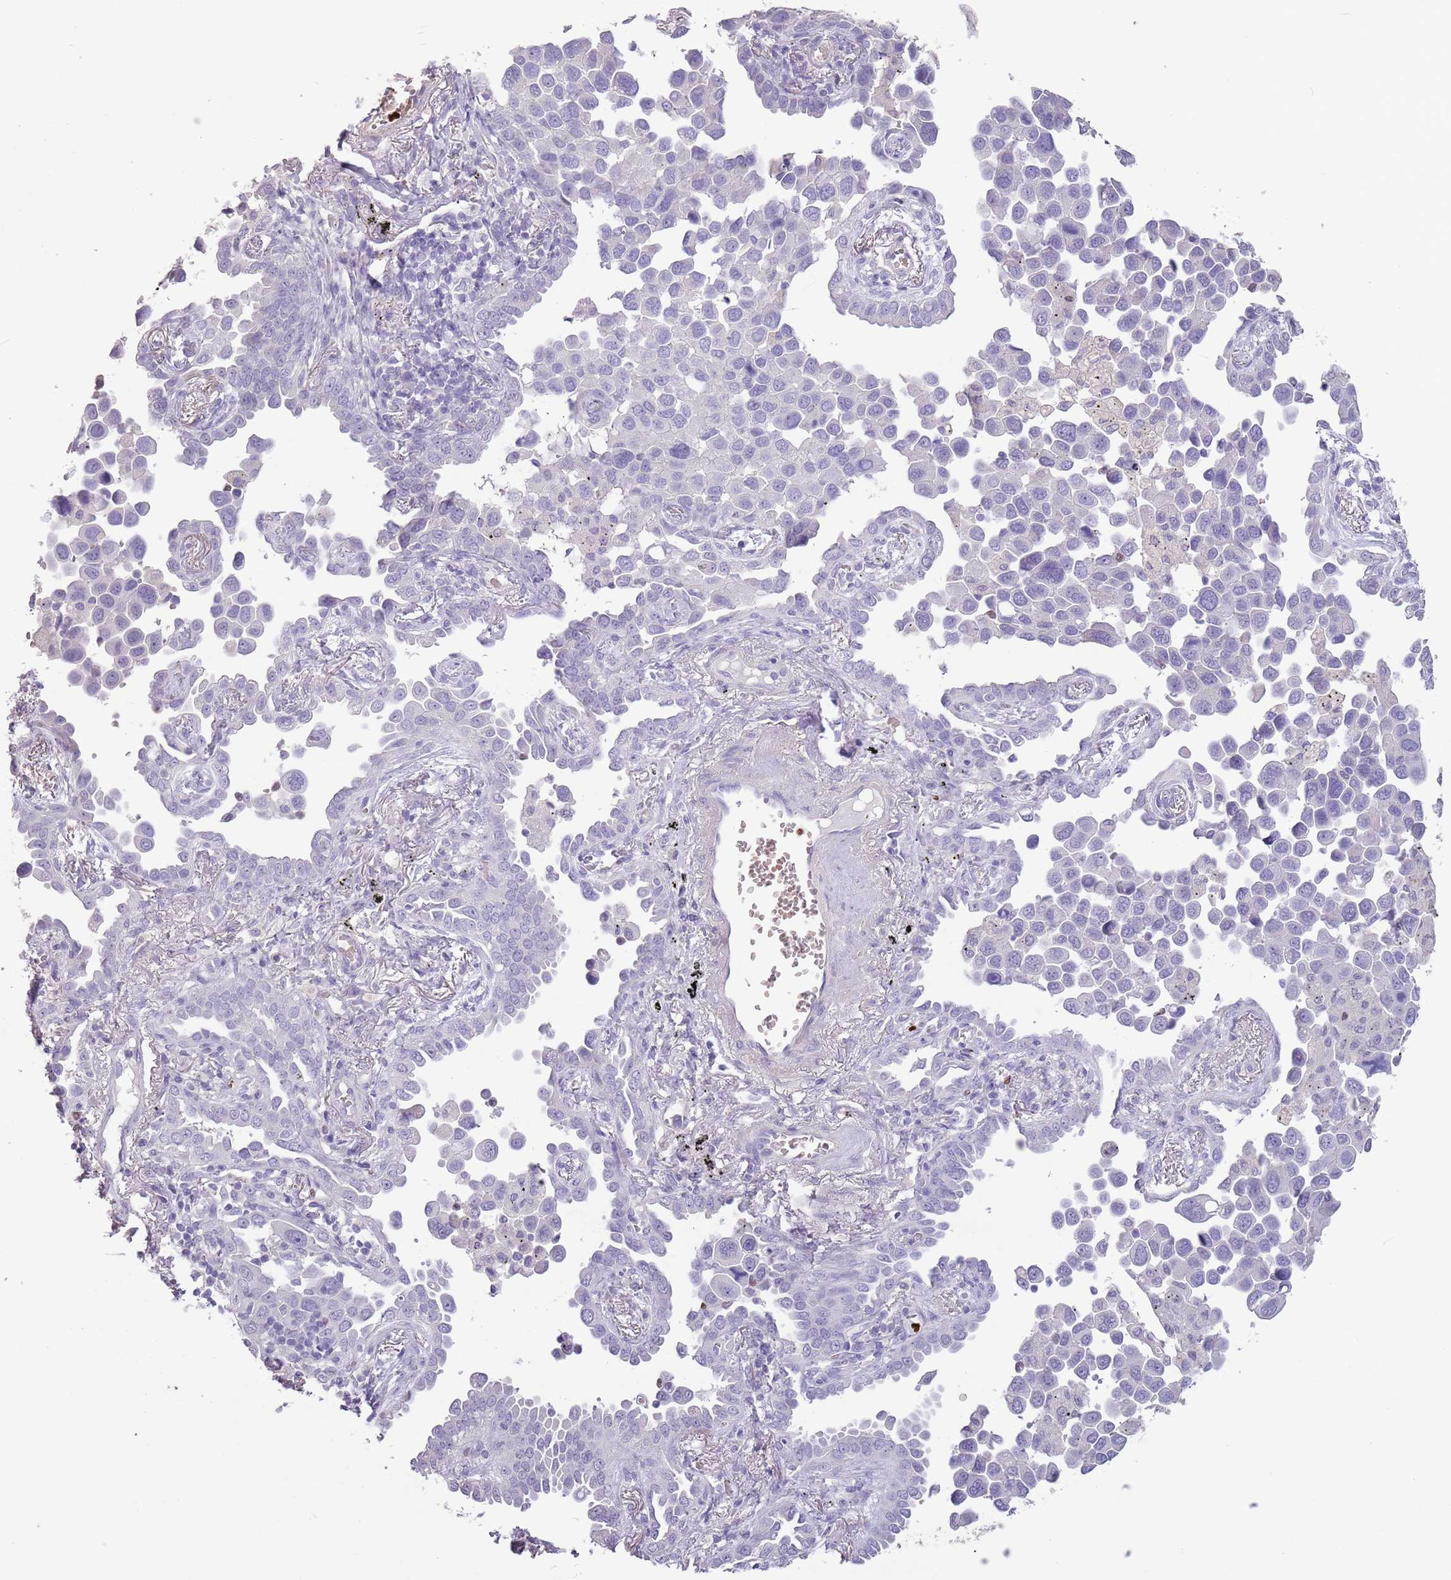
{"staining": {"intensity": "negative", "quantity": "none", "location": "none"}, "tissue": "lung cancer", "cell_type": "Tumor cells", "image_type": "cancer", "snomed": [{"axis": "morphology", "description": "Adenocarcinoma, NOS"}, {"axis": "topography", "description": "Lung"}], "caption": "IHC of lung adenocarcinoma displays no expression in tumor cells. (IHC, brightfield microscopy, high magnification).", "gene": "CELF6", "patient": {"sex": "male", "age": 67}}